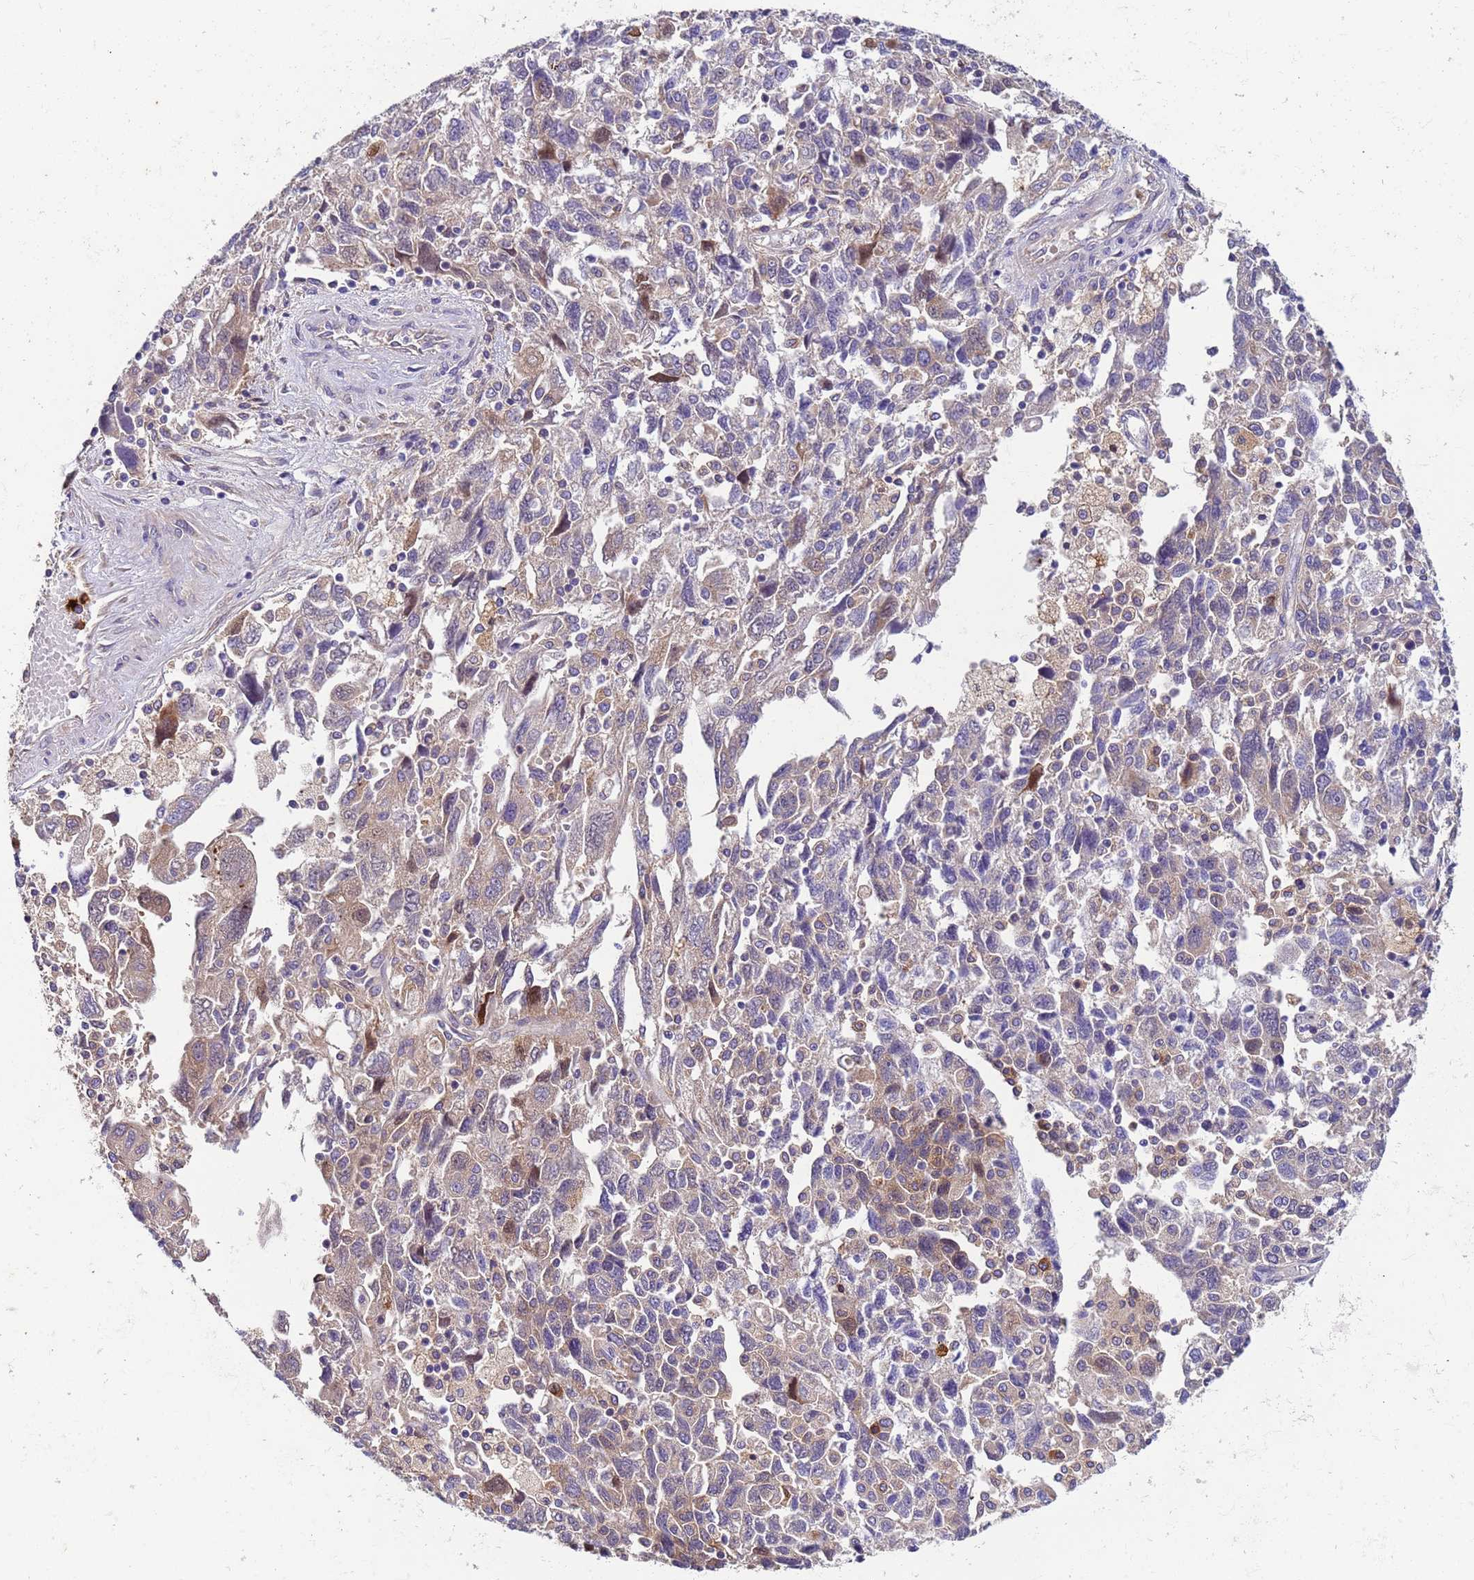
{"staining": {"intensity": "weak", "quantity": "25%-75%", "location": "cytoplasmic/membranous"}, "tissue": "ovarian cancer", "cell_type": "Tumor cells", "image_type": "cancer", "snomed": [{"axis": "morphology", "description": "Carcinoma, NOS"}, {"axis": "morphology", "description": "Cystadenocarcinoma, serous, NOS"}, {"axis": "topography", "description": "Ovary"}], "caption": "Immunohistochemistry staining of carcinoma (ovarian), which displays low levels of weak cytoplasmic/membranous staining in about 25%-75% of tumor cells indicating weak cytoplasmic/membranous protein positivity. The staining was performed using DAB (brown) for protein detection and nuclei were counterstained in hematoxylin (blue).", "gene": "PAQR7", "patient": {"sex": "female", "age": 69}}